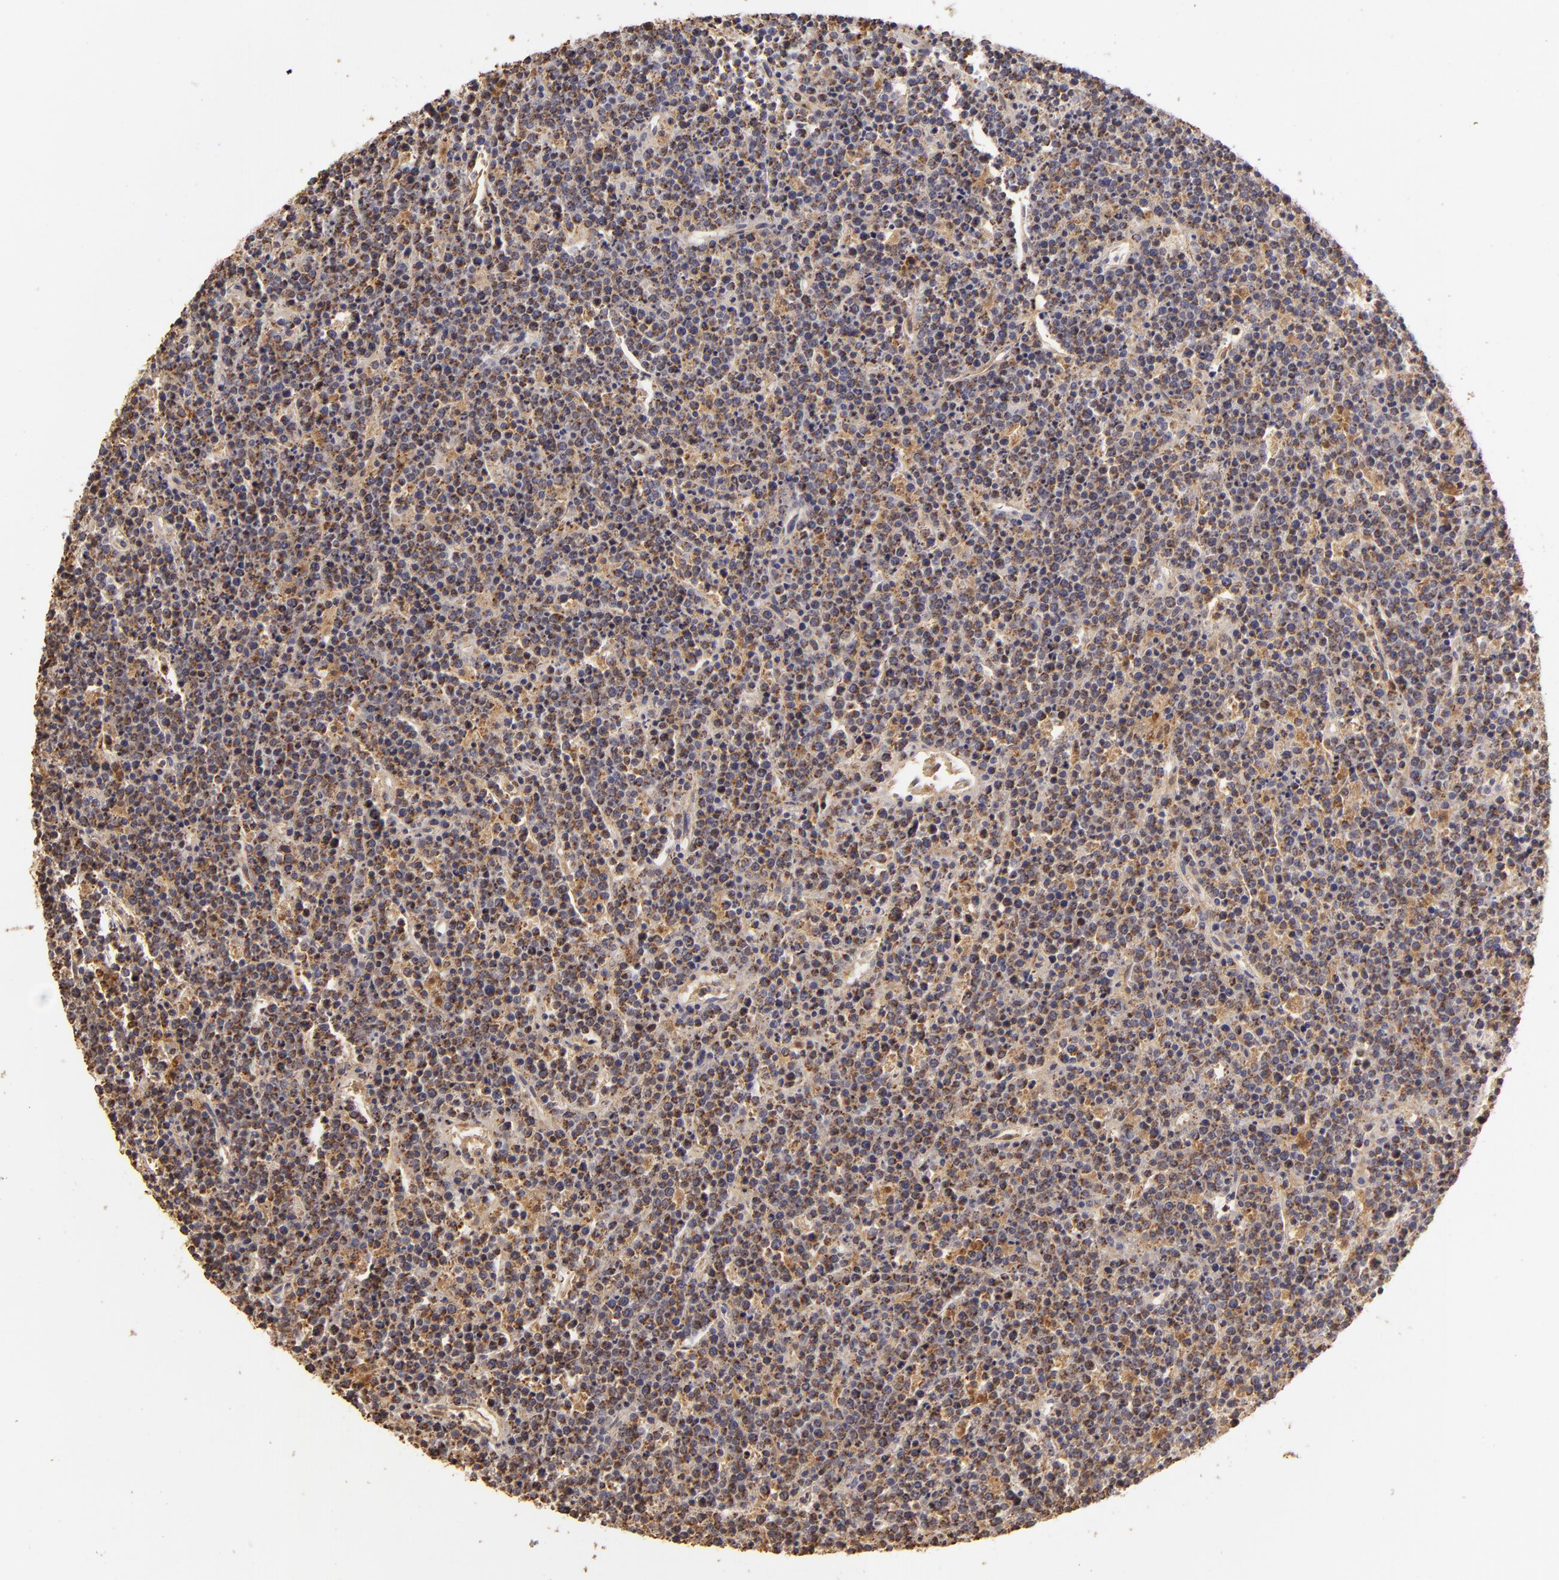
{"staining": {"intensity": "strong", "quantity": ">75%", "location": "cytoplasmic/membranous"}, "tissue": "lymphoma", "cell_type": "Tumor cells", "image_type": "cancer", "snomed": [{"axis": "morphology", "description": "Malignant lymphoma, non-Hodgkin's type, High grade"}, {"axis": "topography", "description": "Ovary"}], "caption": "Malignant lymphoma, non-Hodgkin's type (high-grade) stained with DAB (3,3'-diaminobenzidine) immunohistochemistry (IHC) demonstrates high levels of strong cytoplasmic/membranous positivity in approximately >75% of tumor cells.", "gene": "CFB", "patient": {"sex": "female", "age": 56}}